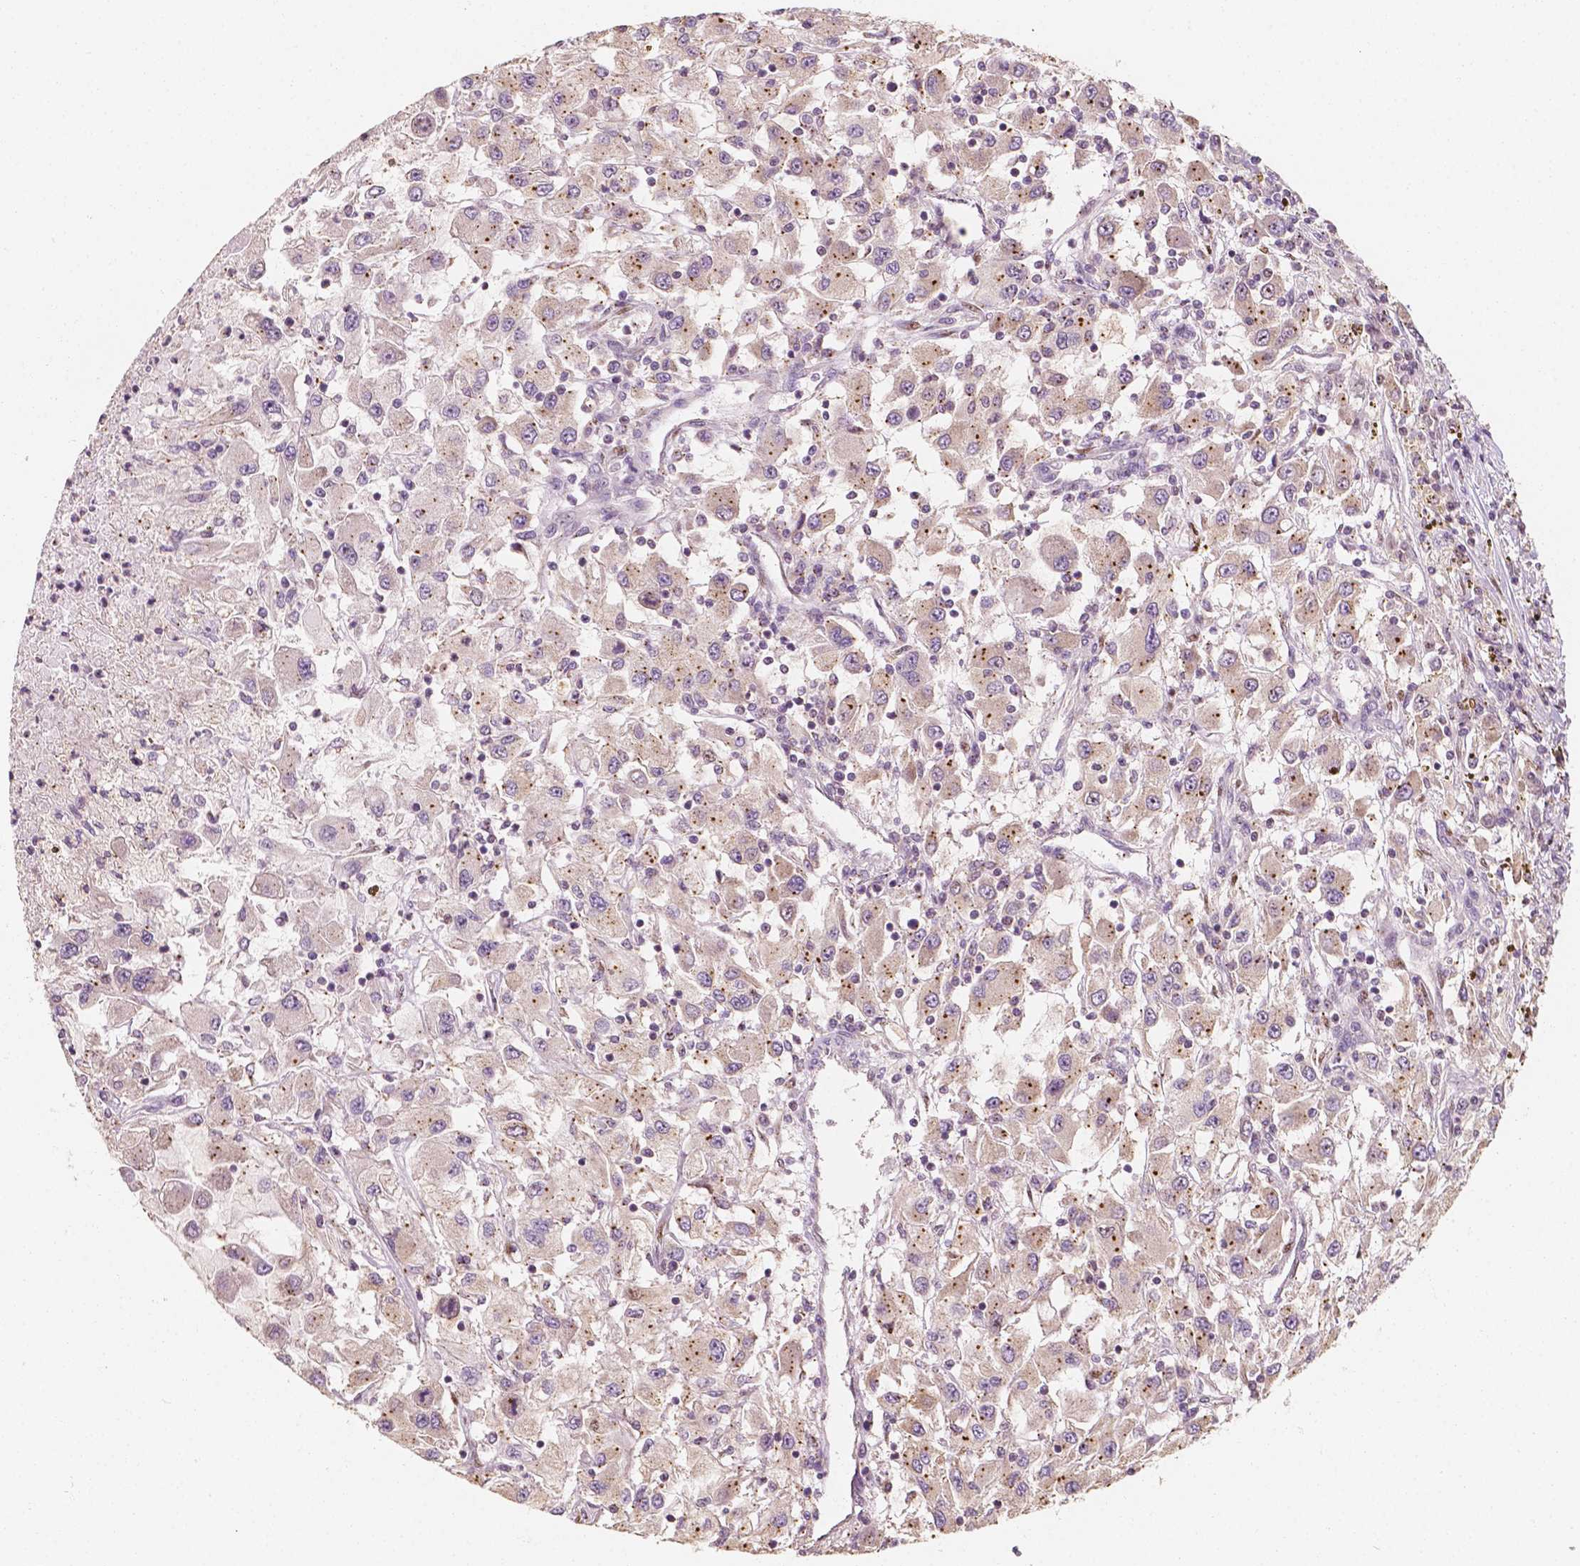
{"staining": {"intensity": "moderate", "quantity": "<25%", "location": "cytoplasmic/membranous,nuclear"}, "tissue": "renal cancer", "cell_type": "Tumor cells", "image_type": "cancer", "snomed": [{"axis": "morphology", "description": "Adenocarcinoma, NOS"}, {"axis": "topography", "description": "Kidney"}], "caption": "Immunohistochemistry (IHC) of human adenocarcinoma (renal) shows low levels of moderate cytoplasmic/membranous and nuclear staining in about <25% of tumor cells.", "gene": "TBC1D17", "patient": {"sex": "female", "age": 67}}